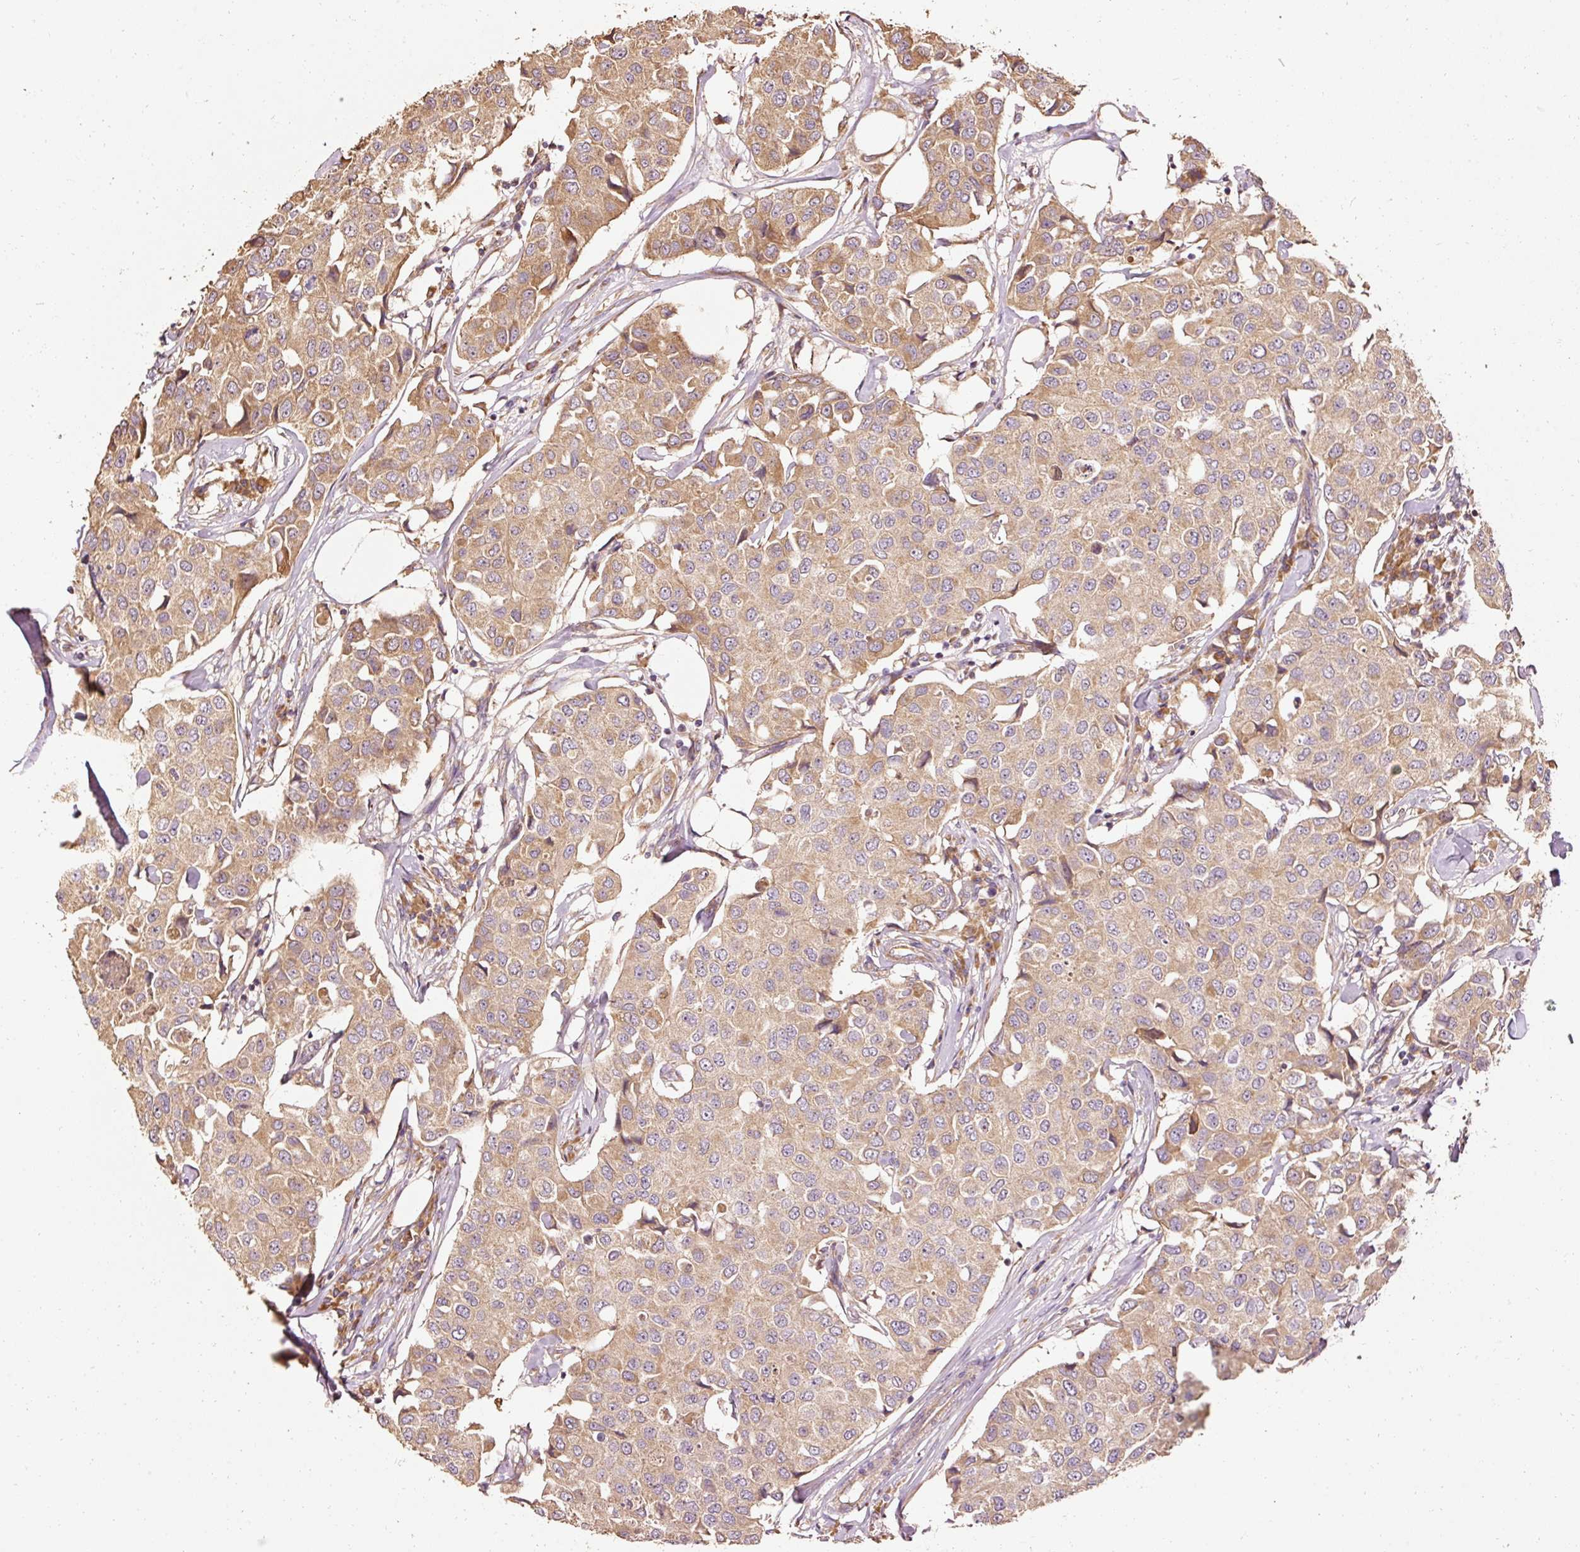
{"staining": {"intensity": "moderate", "quantity": ">75%", "location": "cytoplasmic/membranous"}, "tissue": "breast cancer", "cell_type": "Tumor cells", "image_type": "cancer", "snomed": [{"axis": "morphology", "description": "Duct carcinoma"}, {"axis": "topography", "description": "Breast"}], "caption": "Infiltrating ductal carcinoma (breast) stained with DAB (3,3'-diaminobenzidine) immunohistochemistry (IHC) reveals medium levels of moderate cytoplasmic/membranous staining in approximately >75% of tumor cells. (Stains: DAB in brown, nuclei in blue, Microscopy: brightfield microscopy at high magnification).", "gene": "EFHC1", "patient": {"sex": "female", "age": 80}}